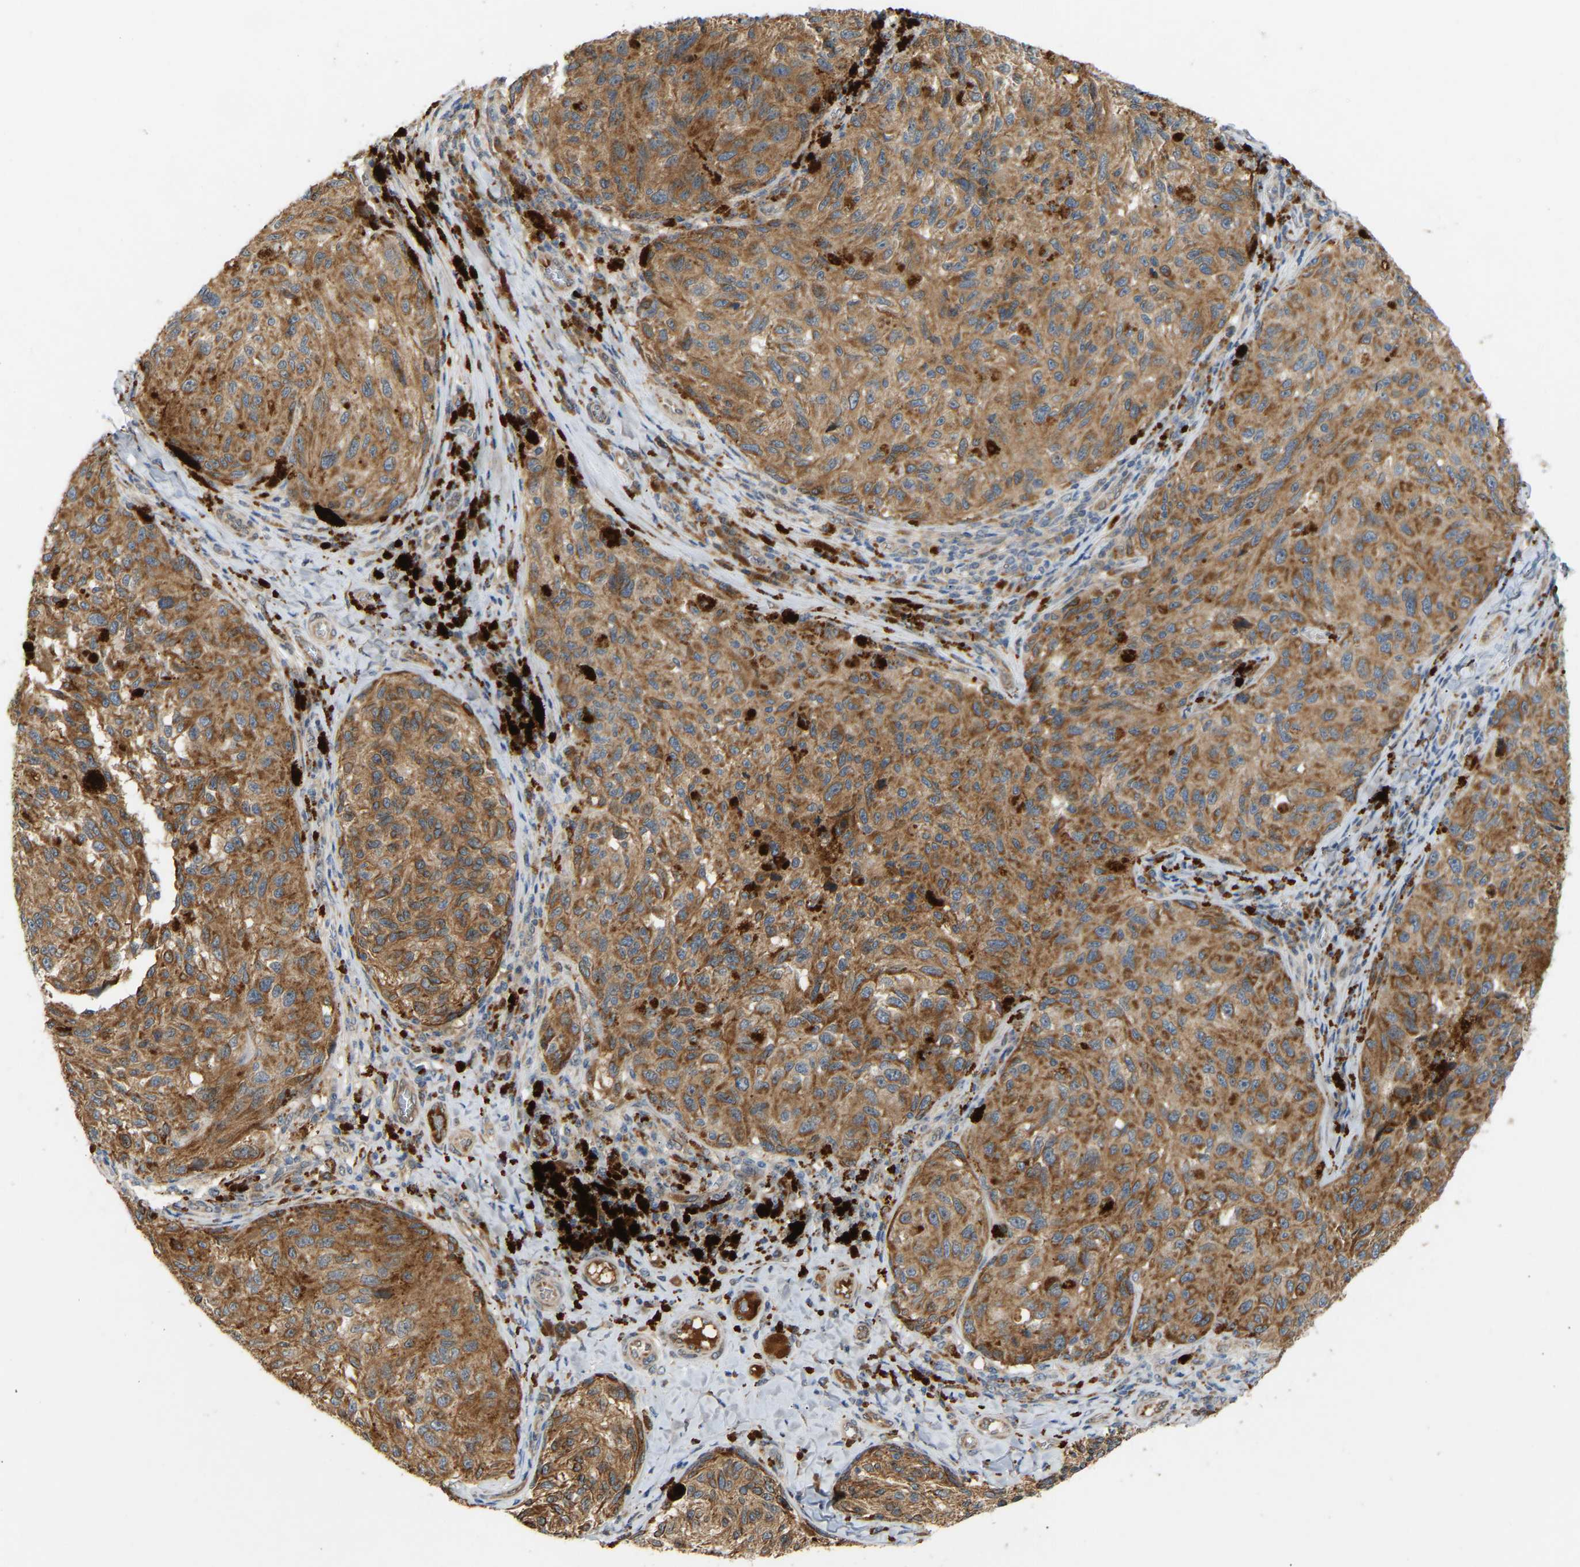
{"staining": {"intensity": "moderate", "quantity": ">75%", "location": "cytoplasmic/membranous"}, "tissue": "melanoma", "cell_type": "Tumor cells", "image_type": "cancer", "snomed": [{"axis": "morphology", "description": "Malignant melanoma, NOS"}, {"axis": "topography", "description": "Skin"}], "caption": "Melanoma tissue demonstrates moderate cytoplasmic/membranous staining in about >75% of tumor cells", "gene": "PTCD1", "patient": {"sex": "female", "age": 73}}